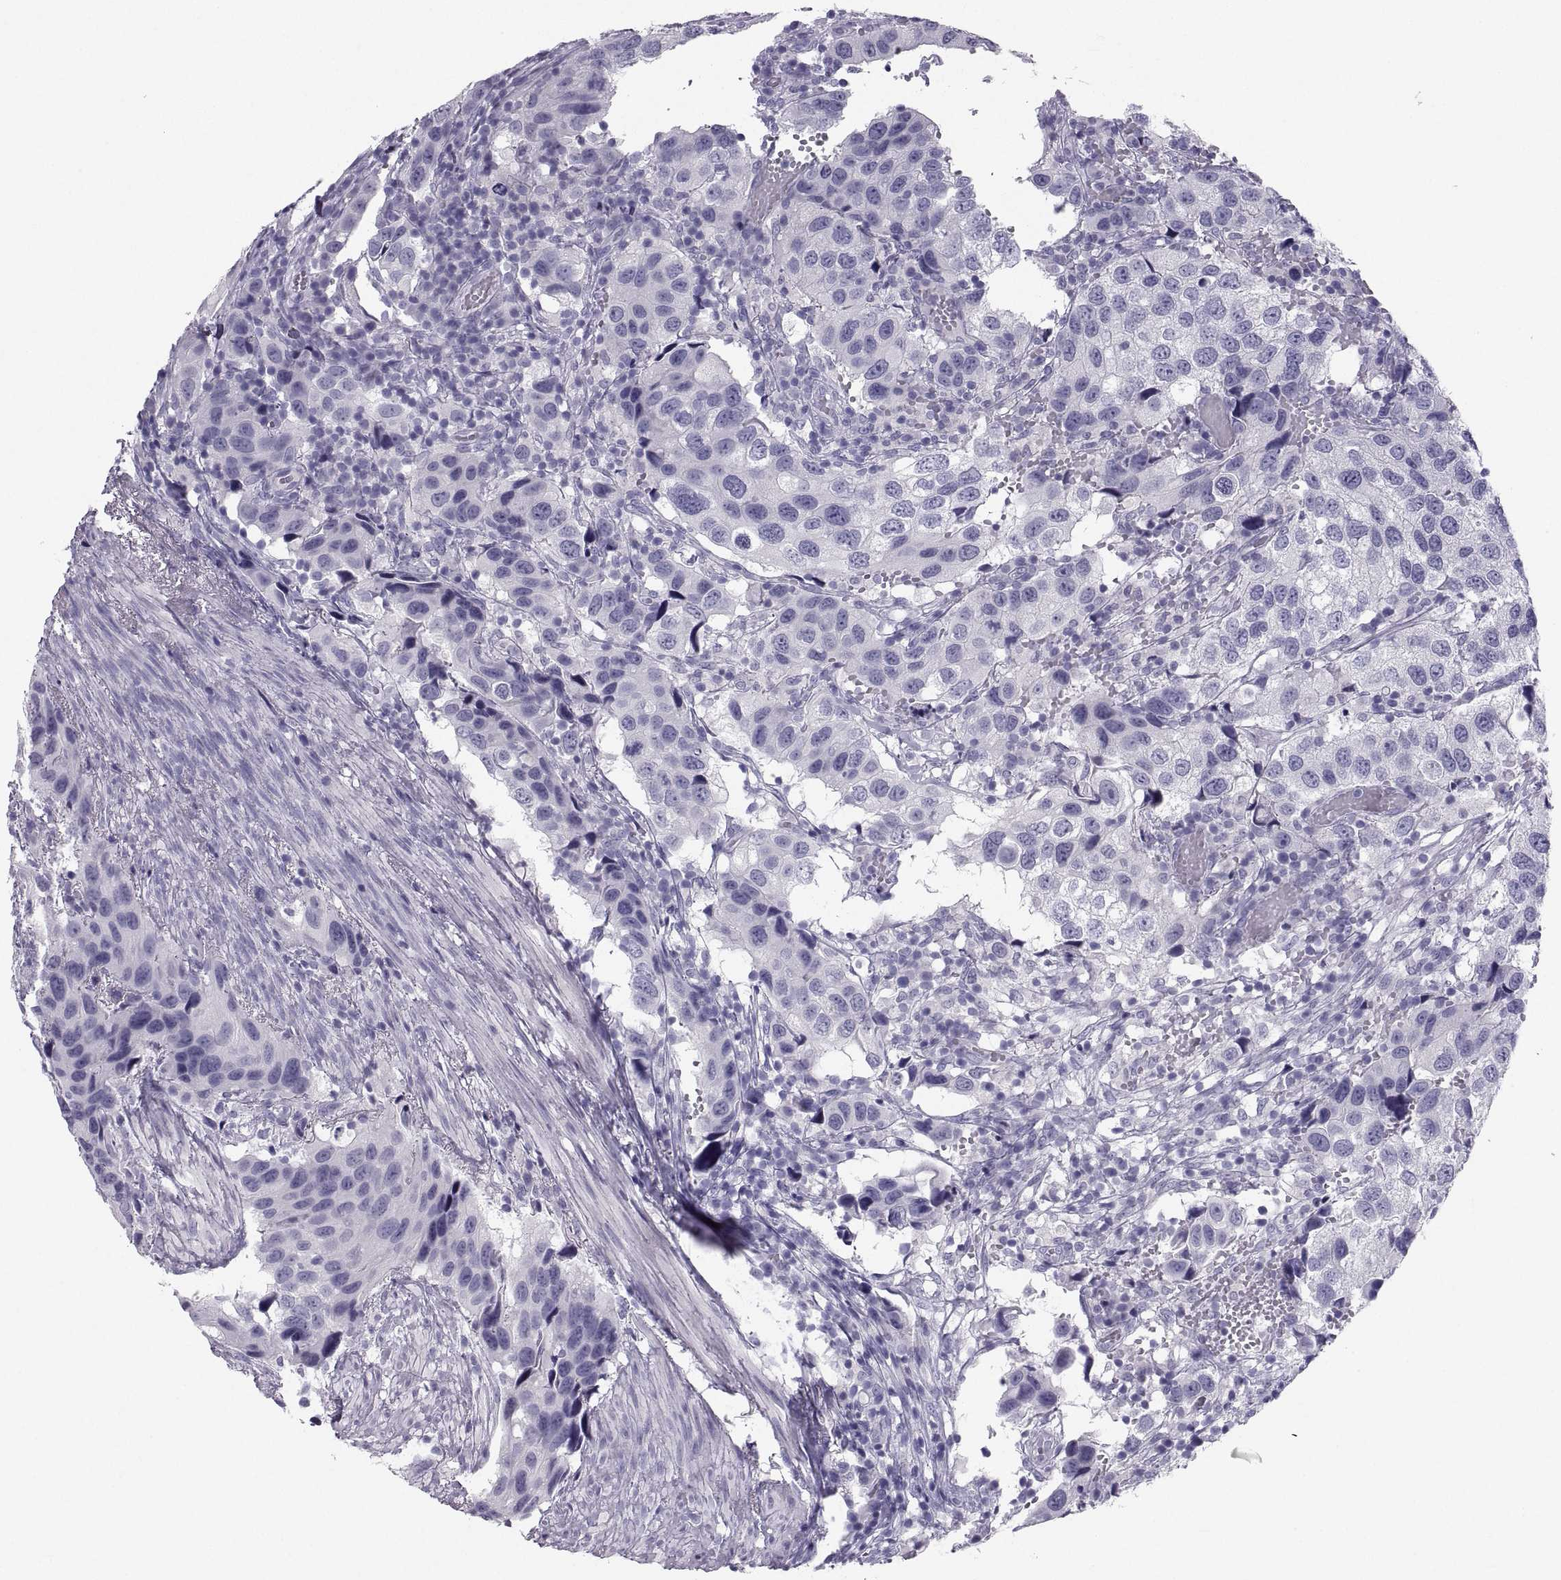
{"staining": {"intensity": "negative", "quantity": "none", "location": "none"}, "tissue": "urothelial cancer", "cell_type": "Tumor cells", "image_type": "cancer", "snomed": [{"axis": "morphology", "description": "Urothelial carcinoma, High grade"}, {"axis": "topography", "description": "Urinary bladder"}], "caption": "This micrograph is of urothelial carcinoma (high-grade) stained with immunohistochemistry to label a protein in brown with the nuclei are counter-stained blue. There is no positivity in tumor cells. Nuclei are stained in blue.", "gene": "PCSK1N", "patient": {"sex": "male", "age": 79}}